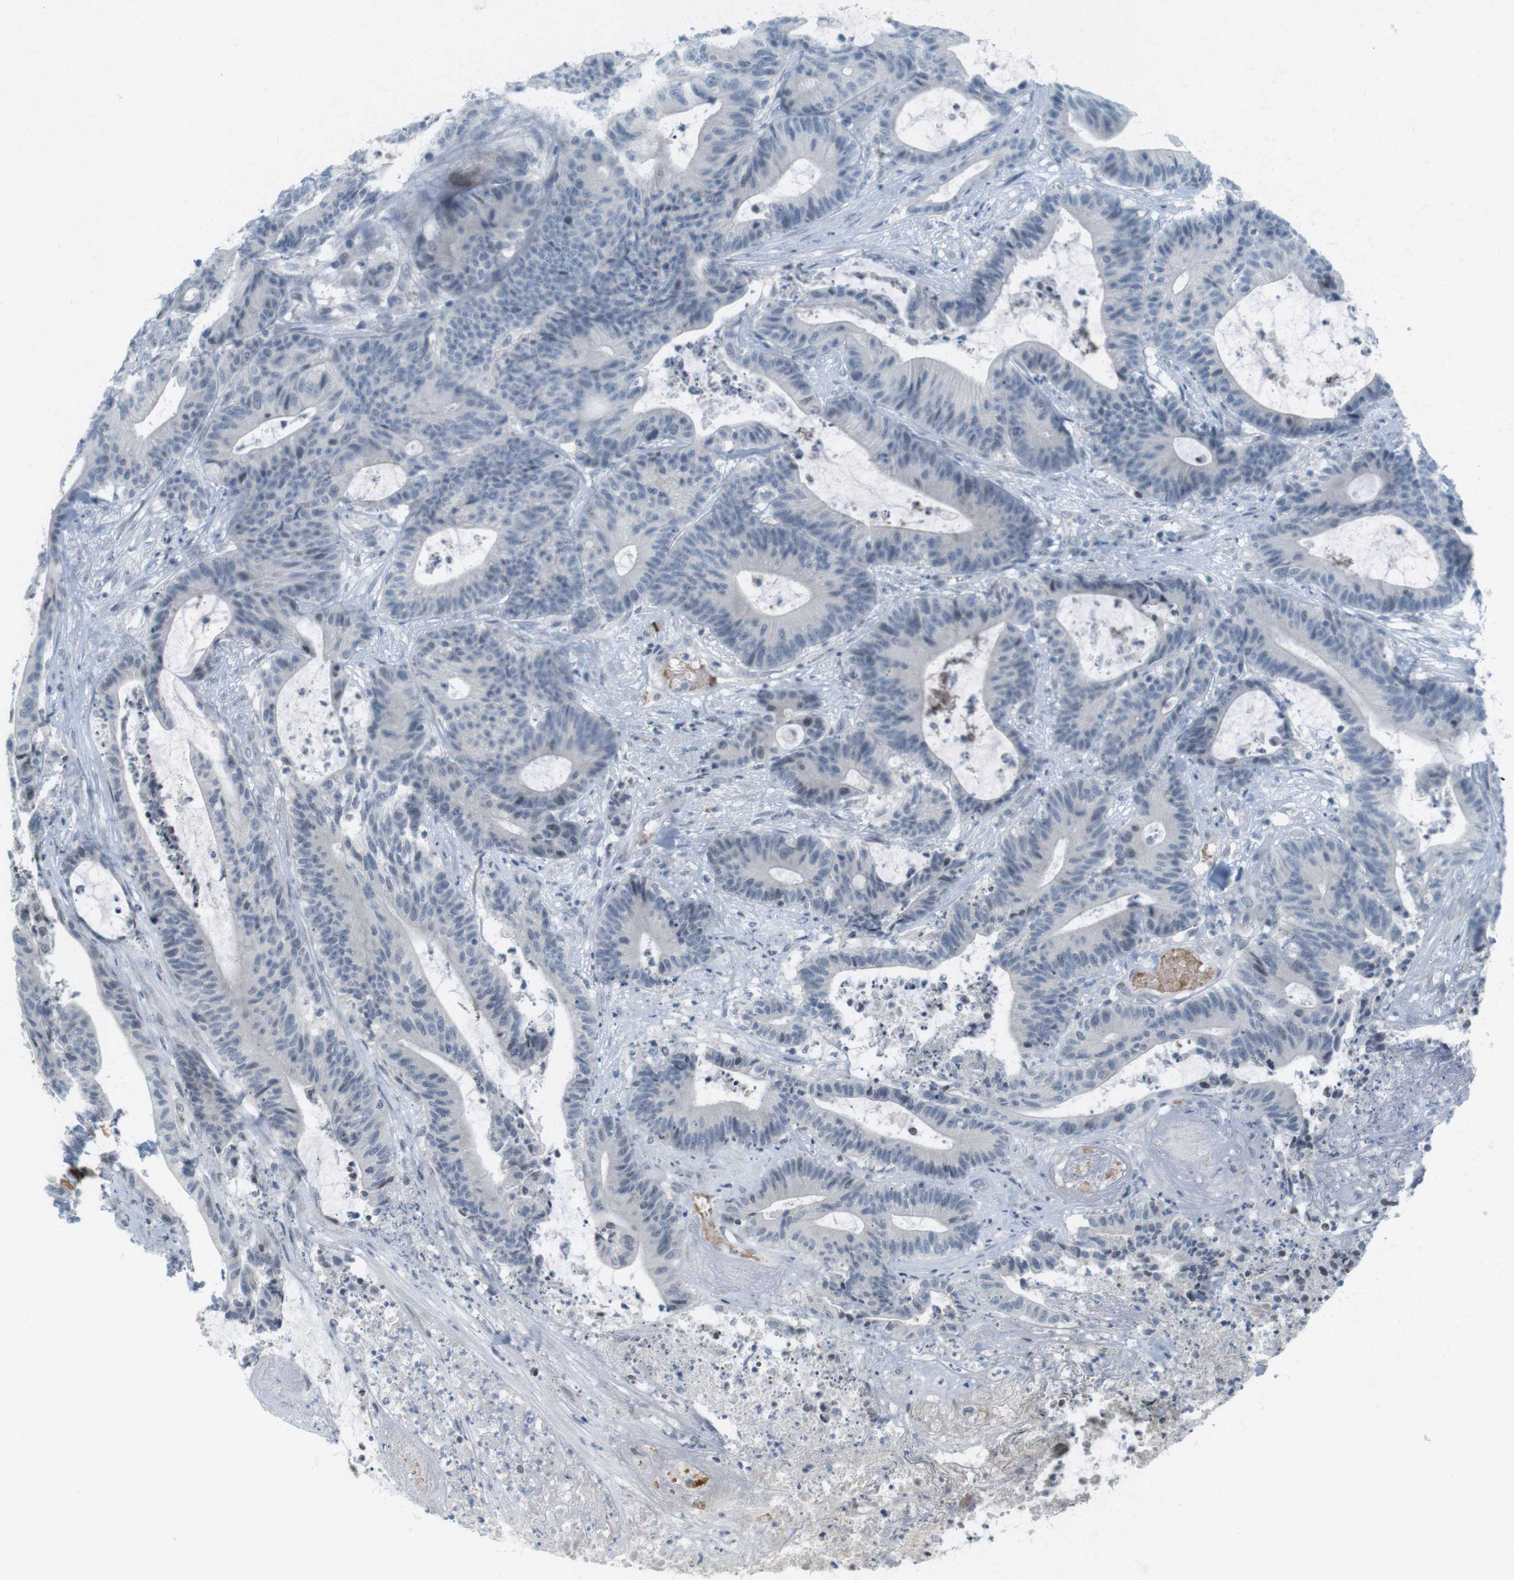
{"staining": {"intensity": "negative", "quantity": "none", "location": "none"}, "tissue": "colorectal cancer", "cell_type": "Tumor cells", "image_type": "cancer", "snomed": [{"axis": "morphology", "description": "Adenocarcinoma, NOS"}, {"axis": "topography", "description": "Colon"}], "caption": "Immunohistochemistry of colorectal adenocarcinoma reveals no expression in tumor cells. (Stains: DAB immunohistochemistry with hematoxylin counter stain, Microscopy: brightfield microscopy at high magnification).", "gene": "DMC1", "patient": {"sex": "female", "age": 84}}